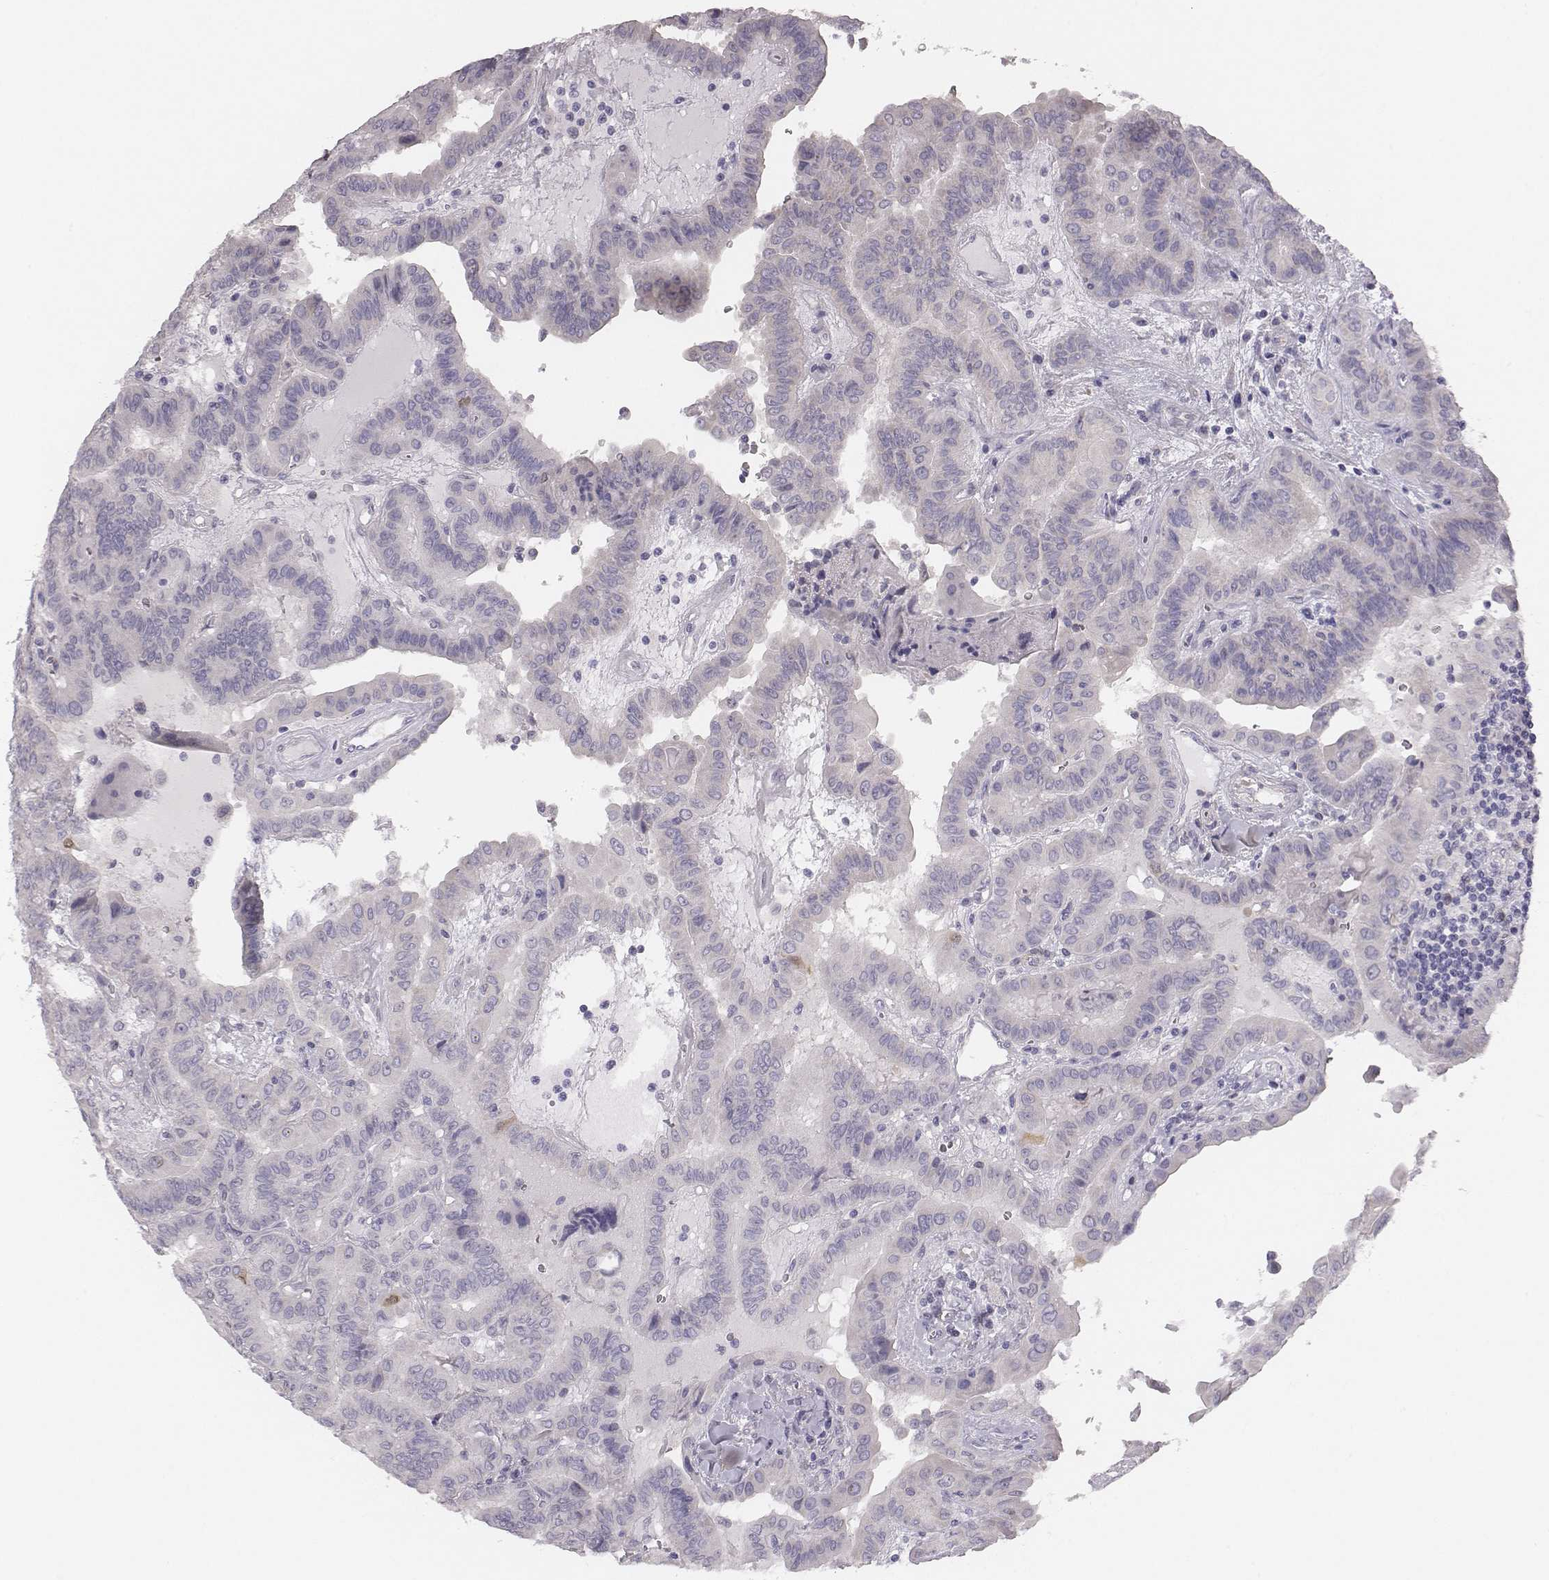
{"staining": {"intensity": "negative", "quantity": "none", "location": "none"}, "tissue": "thyroid cancer", "cell_type": "Tumor cells", "image_type": "cancer", "snomed": [{"axis": "morphology", "description": "Papillary adenocarcinoma, NOS"}, {"axis": "topography", "description": "Thyroid gland"}], "caption": "Tumor cells are negative for protein expression in human papillary adenocarcinoma (thyroid).", "gene": "PBK", "patient": {"sex": "female", "age": 37}}